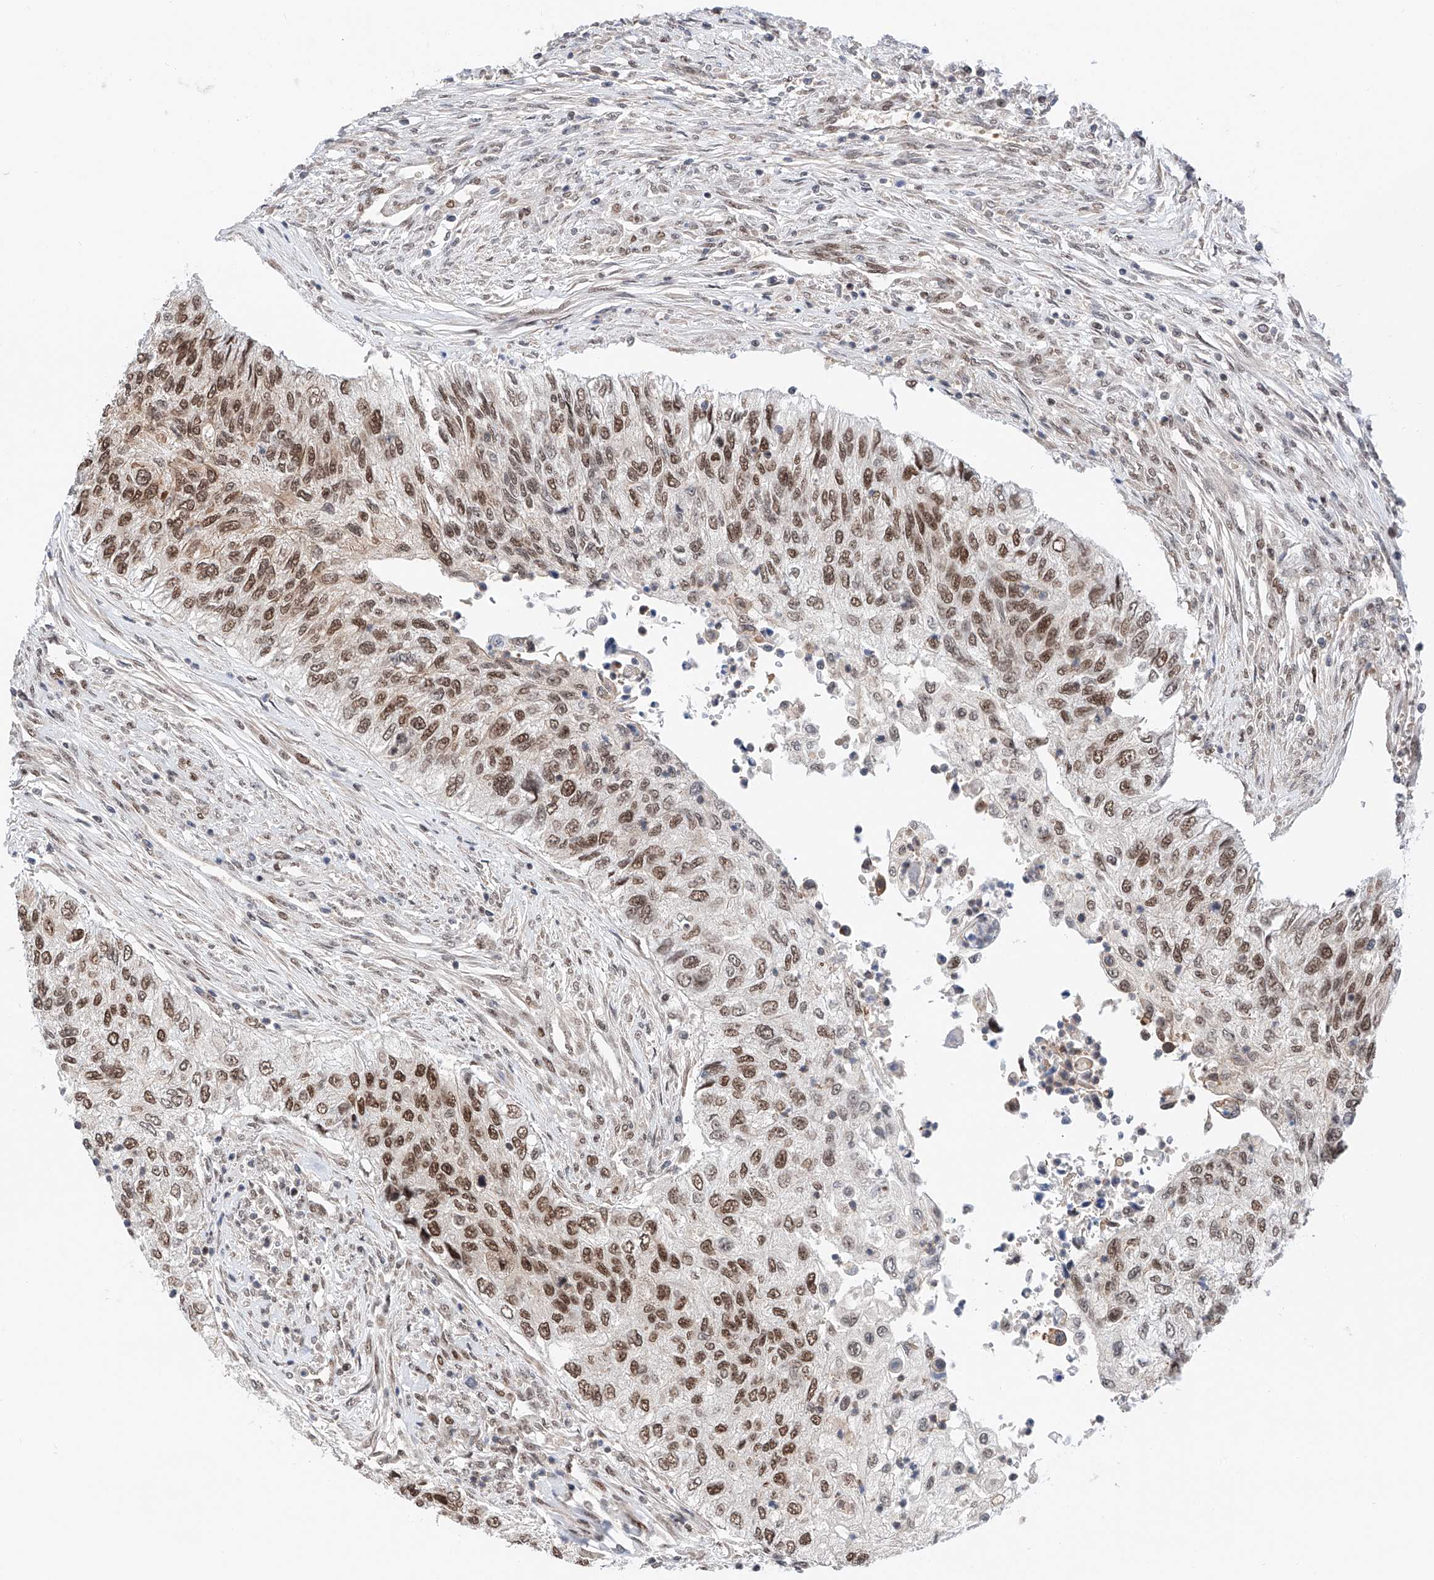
{"staining": {"intensity": "strong", "quantity": ">75%", "location": "nuclear"}, "tissue": "urothelial cancer", "cell_type": "Tumor cells", "image_type": "cancer", "snomed": [{"axis": "morphology", "description": "Urothelial carcinoma, High grade"}, {"axis": "topography", "description": "Urinary bladder"}], "caption": "IHC photomicrograph of neoplastic tissue: urothelial cancer stained using immunohistochemistry shows high levels of strong protein expression localized specifically in the nuclear of tumor cells, appearing as a nuclear brown color.", "gene": "SNRNP200", "patient": {"sex": "female", "age": 60}}